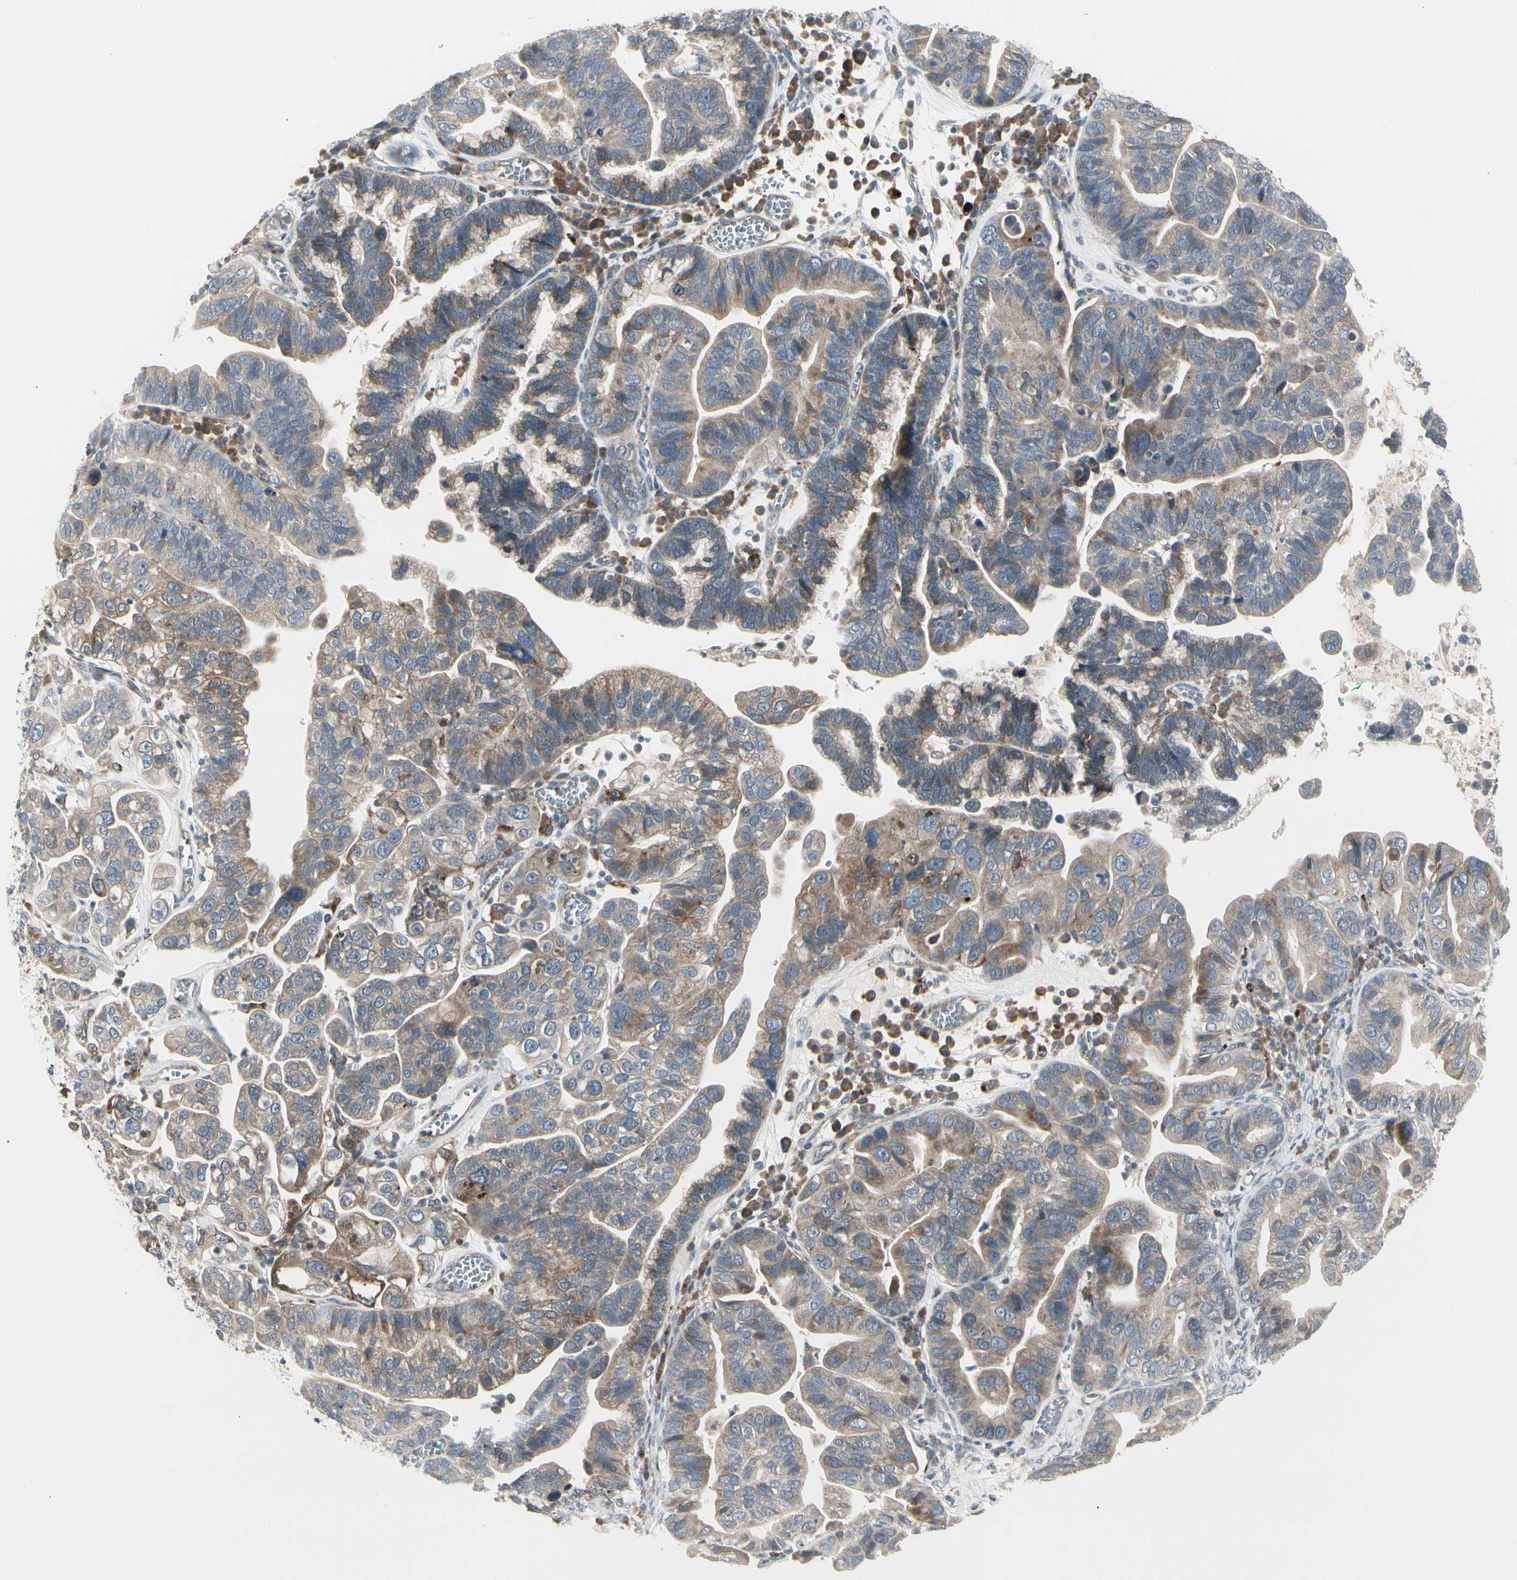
{"staining": {"intensity": "weak", "quantity": ">75%", "location": "cytoplasmic/membranous"}, "tissue": "ovarian cancer", "cell_type": "Tumor cells", "image_type": "cancer", "snomed": [{"axis": "morphology", "description": "Cystadenocarcinoma, serous, NOS"}, {"axis": "topography", "description": "Ovary"}], "caption": "Immunohistochemistry (DAB) staining of ovarian cancer displays weak cytoplasmic/membranous protein expression in about >75% of tumor cells. The staining is performed using DAB (3,3'-diaminobenzidine) brown chromogen to label protein expression. The nuclei are counter-stained blue using hematoxylin.", "gene": "GRN", "patient": {"sex": "female", "age": 56}}